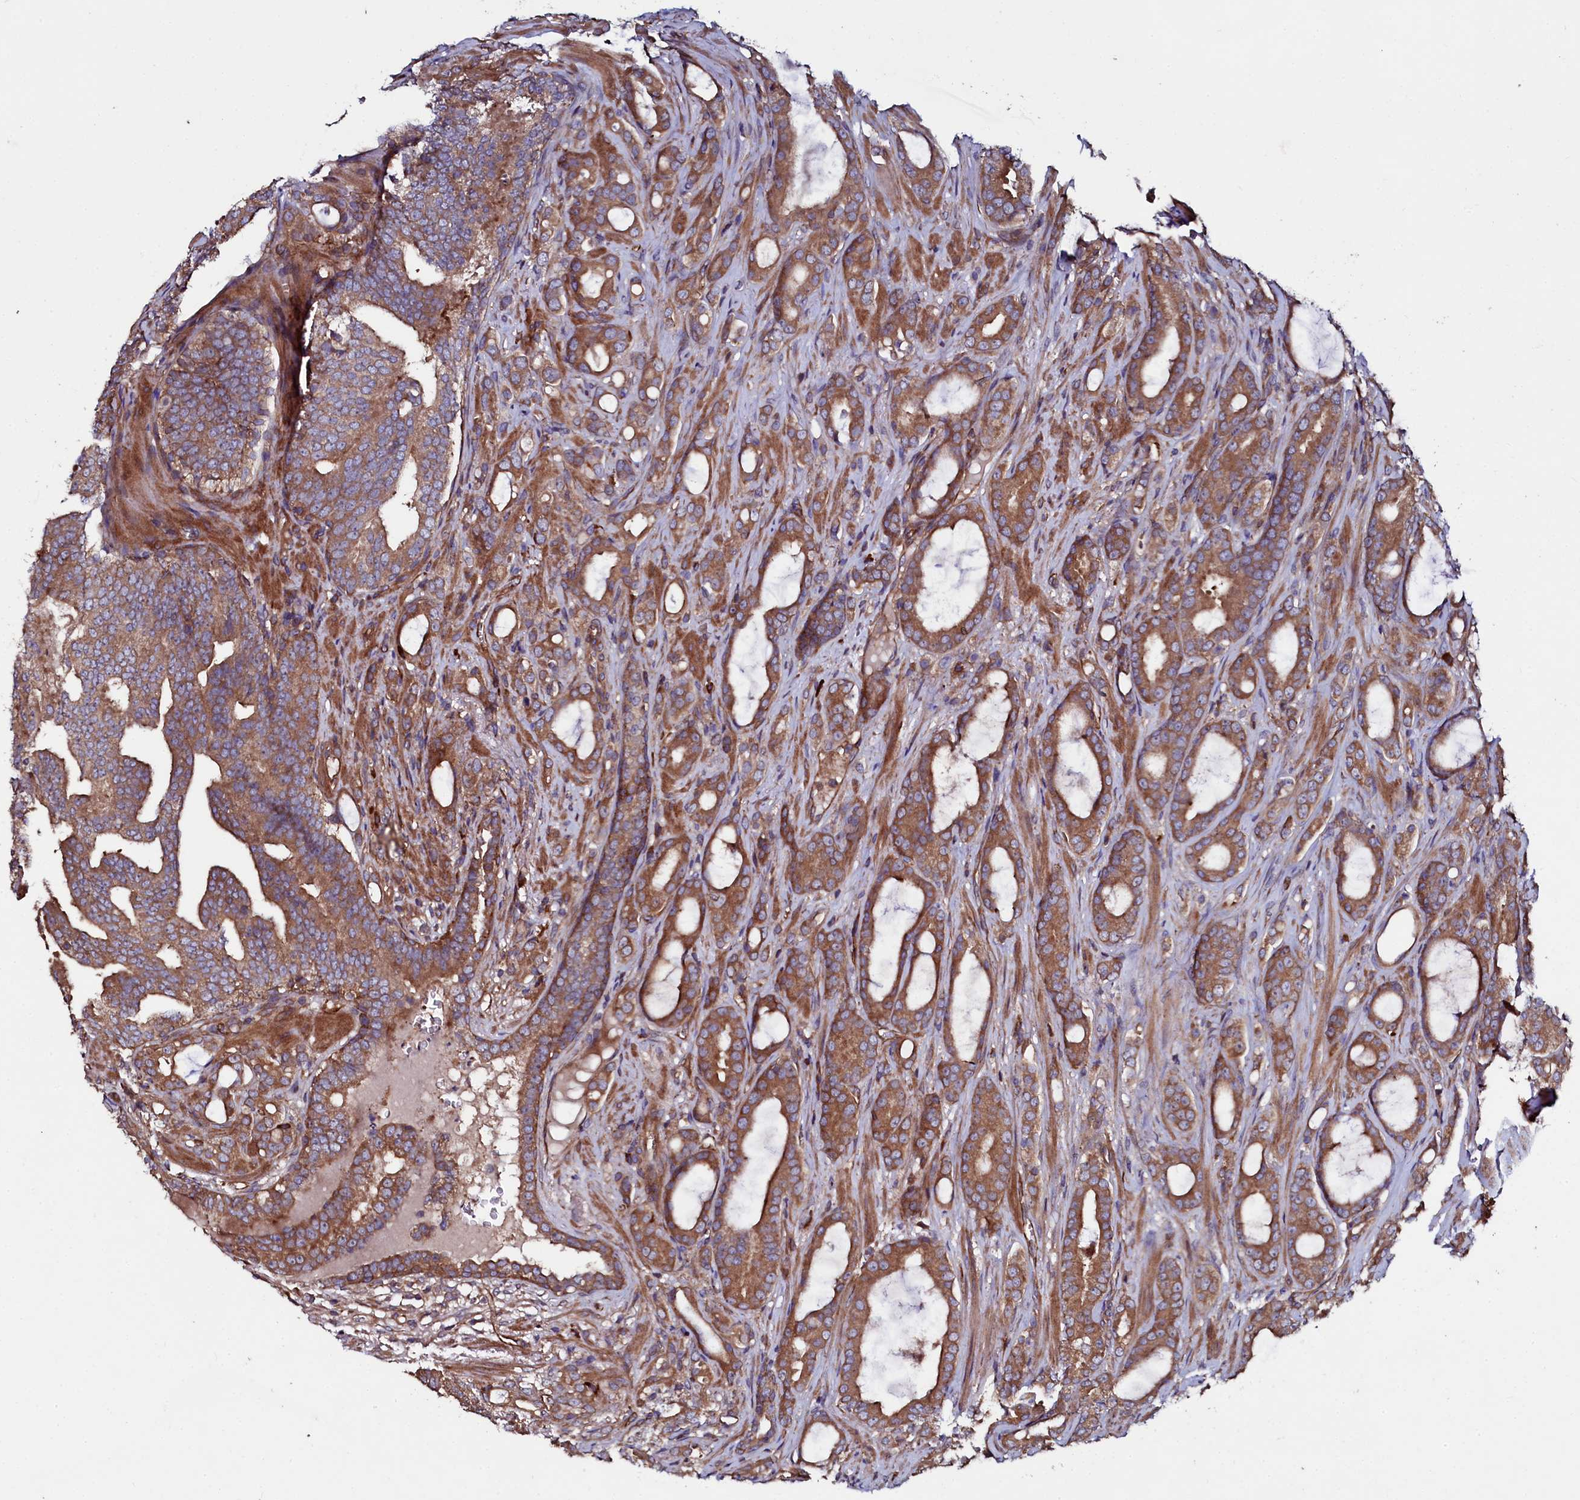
{"staining": {"intensity": "strong", "quantity": ">75%", "location": "cytoplasmic/membranous"}, "tissue": "prostate cancer", "cell_type": "Tumor cells", "image_type": "cancer", "snomed": [{"axis": "morphology", "description": "Adenocarcinoma, High grade"}, {"axis": "topography", "description": "Prostate"}], "caption": "Prostate cancer (adenocarcinoma (high-grade)) stained with DAB (3,3'-diaminobenzidine) immunohistochemistry shows high levels of strong cytoplasmic/membranous expression in about >75% of tumor cells. (DAB (3,3'-diaminobenzidine) IHC with brightfield microscopy, high magnification).", "gene": "USPL1", "patient": {"sex": "male", "age": 72}}